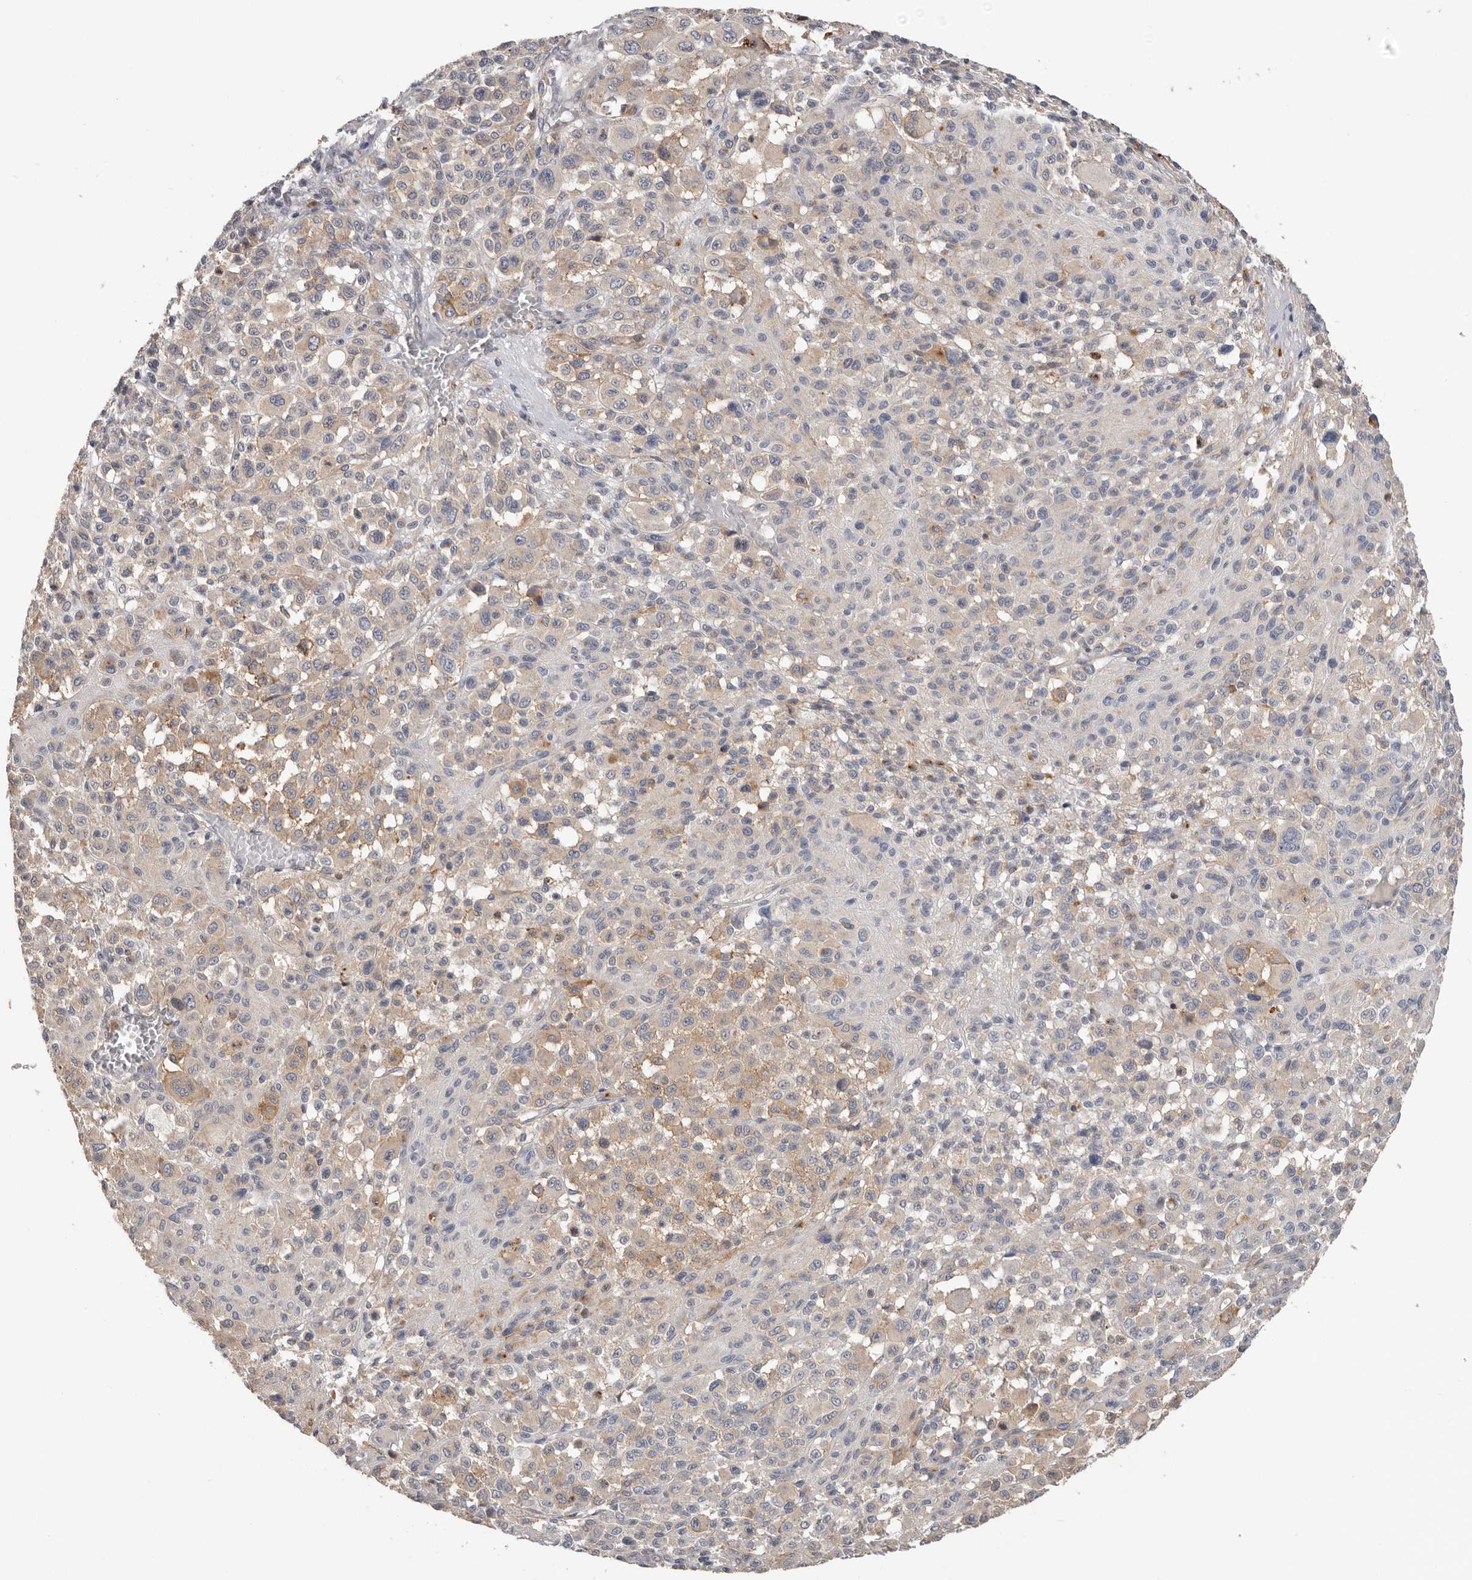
{"staining": {"intensity": "moderate", "quantity": "25%-75%", "location": "cytoplasmic/membranous"}, "tissue": "melanoma", "cell_type": "Tumor cells", "image_type": "cancer", "snomed": [{"axis": "morphology", "description": "Malignant melanoma, Metastatic site"}, {"axis": "topography", "description": "Skin"}], "caption": "Brown immunohistochemical staining in melanoma exhibits moderate cytoplasmic/membranous staining in approximately 25%-75% of tumor cells.", "gene": "TFRC", "patient": {"sex": "female", "age": 74}}